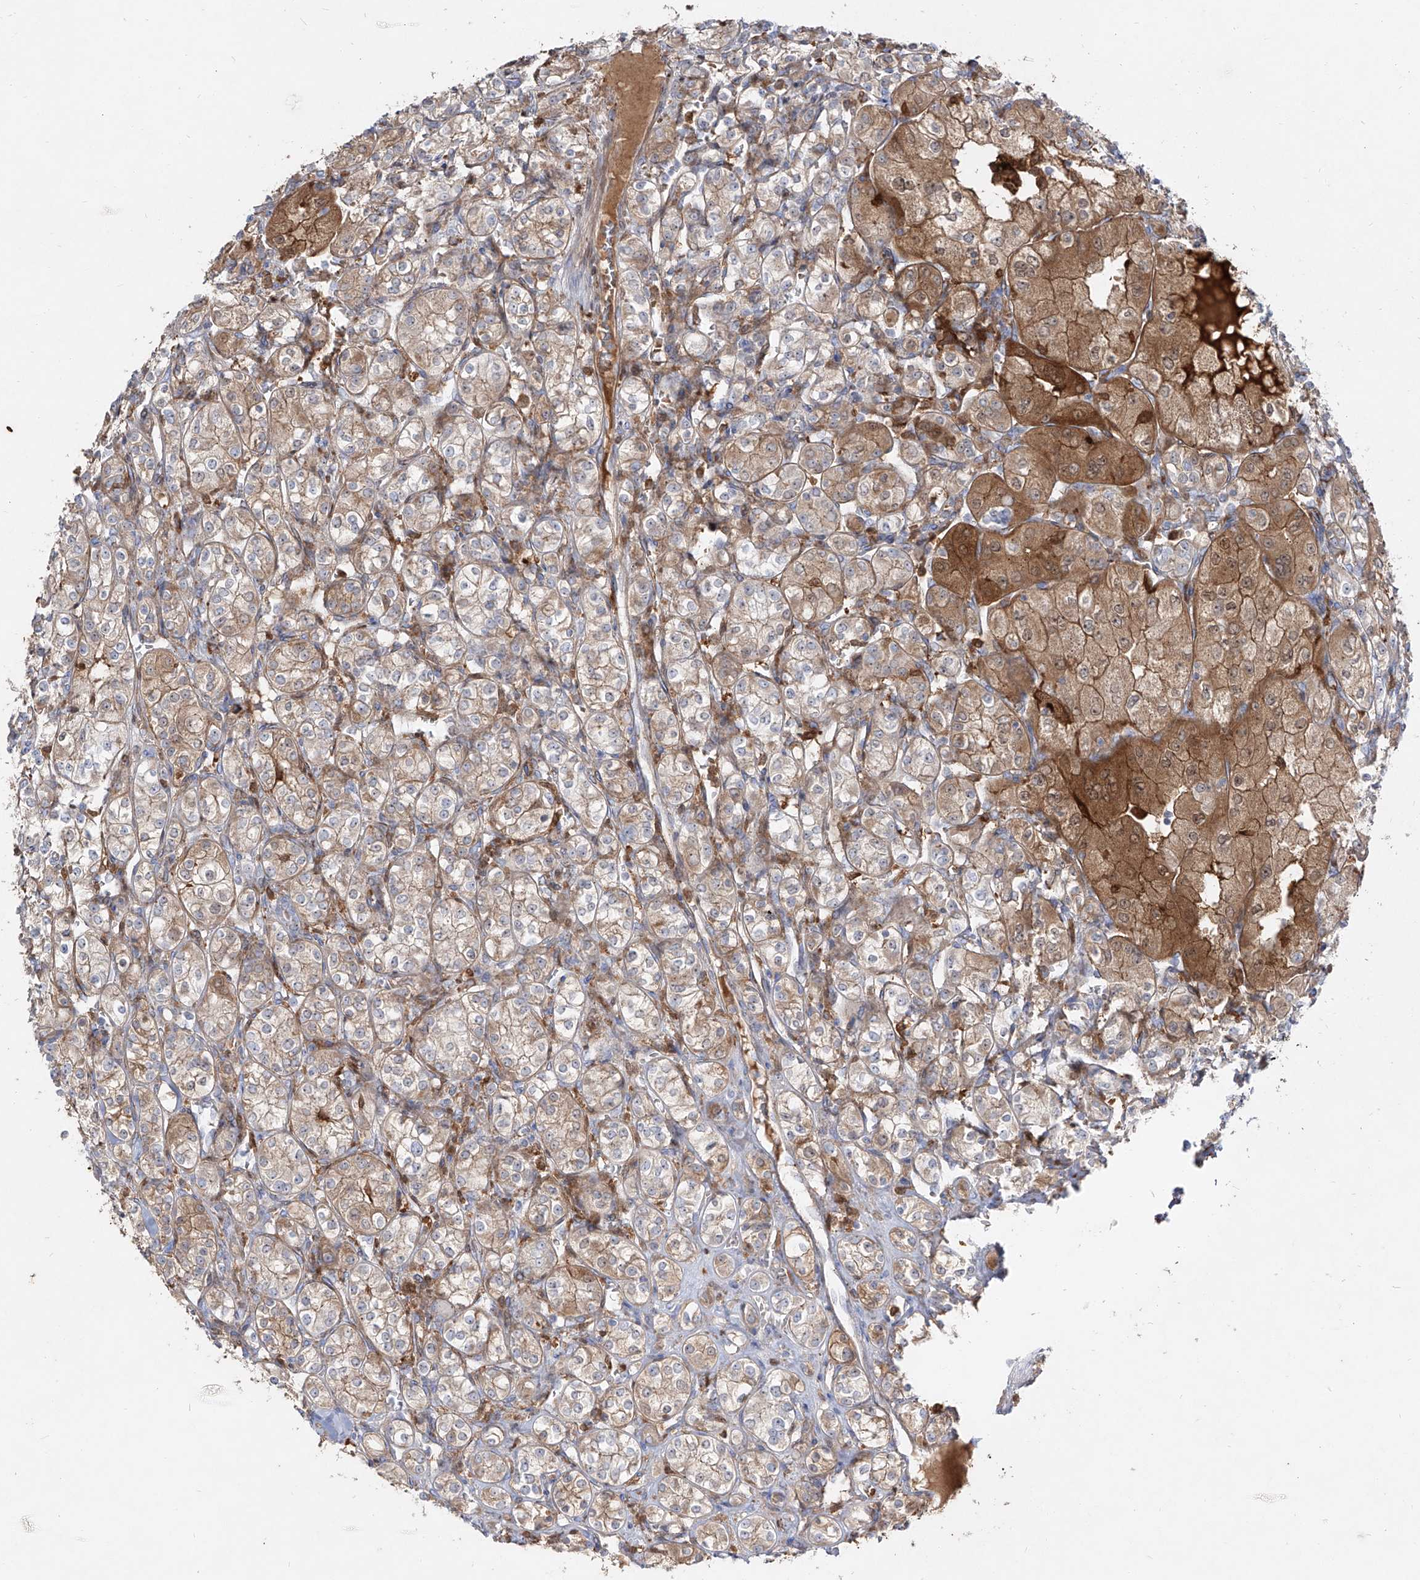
{"staining": {"intensity": "moderate", "quantity": "25%-75%", "location": "cytoplasmic/membranous"}, "tissue": "renal cancer", "cell_type": "Tumor cells", "image_type": "cancer", "snomed": [{"axis": "morphology", "description": "Adenocarcinoma, NOS"}, {"axis": "topography", "description": "Kidney"}], "caption": "Approximately 25%-75% of tumor cells in adenocarcinoma (renal) show moderate cytoplasmic/membranous protein staining as visualized by brown immunohistochemical staining.", "gene": "KYNU", "patient": {"sex": "male", "age": 77}}